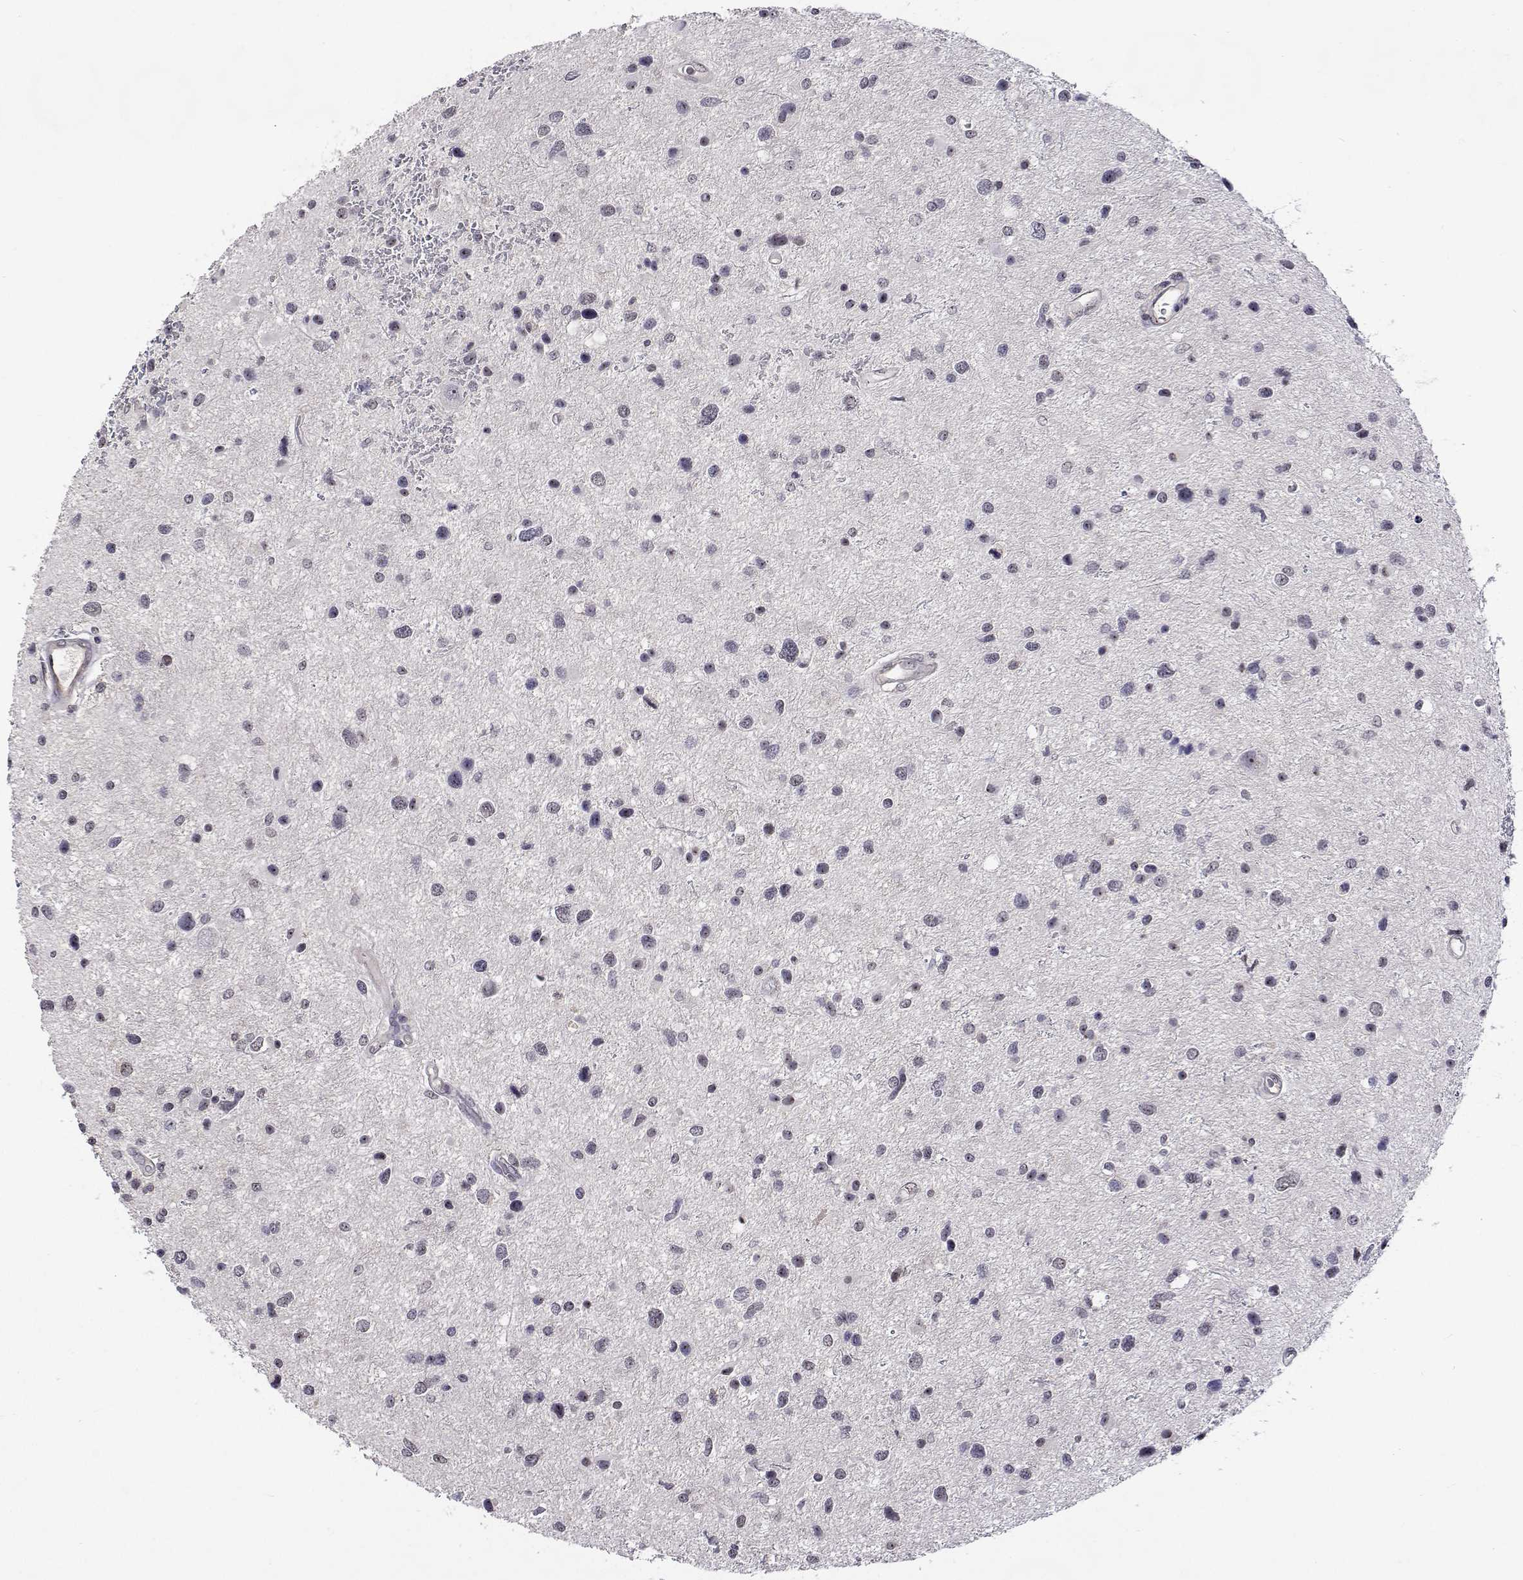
{"staining": {"intensity": "negative", "quantity": "none", "location": "none"}, "tissue": "glioma", "cell_type": "Tumor cells", "image_type": "cancer", "snomed": [{"axis": "morphology", "description": "Glioma, malignant, Low grade"}, {"axis": "topography", "description": "Brain"}], "caption": "High magnification brightfield microscopy of malignant low-grade glioma stained with DAB (3,3'-diaminobenzidine) (brown) and counterstained with hematoxylin (blue): tumor cells show no significant positivity.", "gene": "NHP2", "patient": {"sex": "female", "age": 32}}